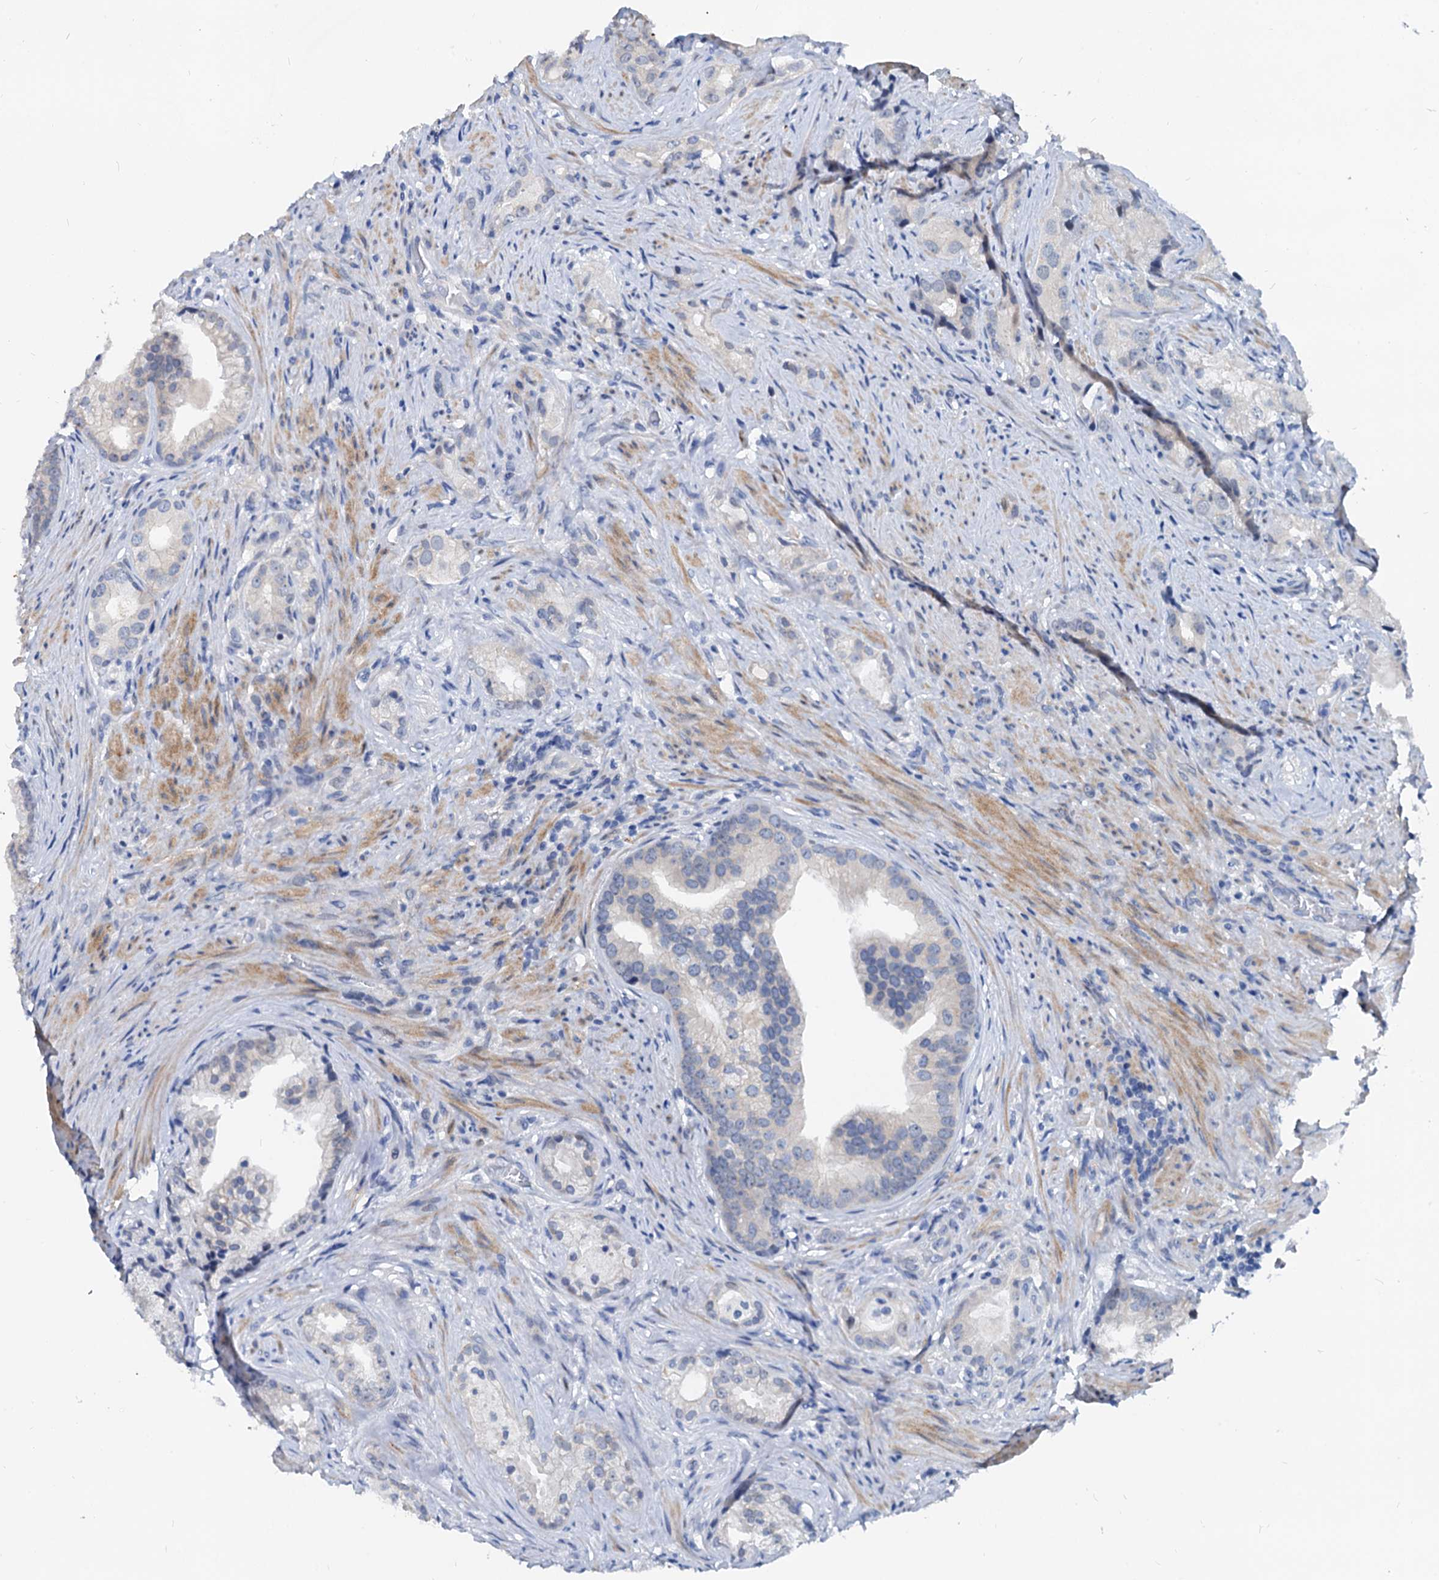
{"staining": {"intensity": "negative", "quantity": "none", "location": "none"}, "tissue": "prostate cancer", "cell_type": "Tumor cells", "image_type": "cancer", "snomed": [{"axis": "morphology", "description": "Adenocarcinoma, Low grade"}, {"axis": "topography", "description": "Prostate"}], "caption": "This is a image of IHC staining of prostate low-grade adenocarcinoma, which shows no staining in tumor cells.", "gene": "HSF2", "patient": {"sex": "male", "age": 71}}